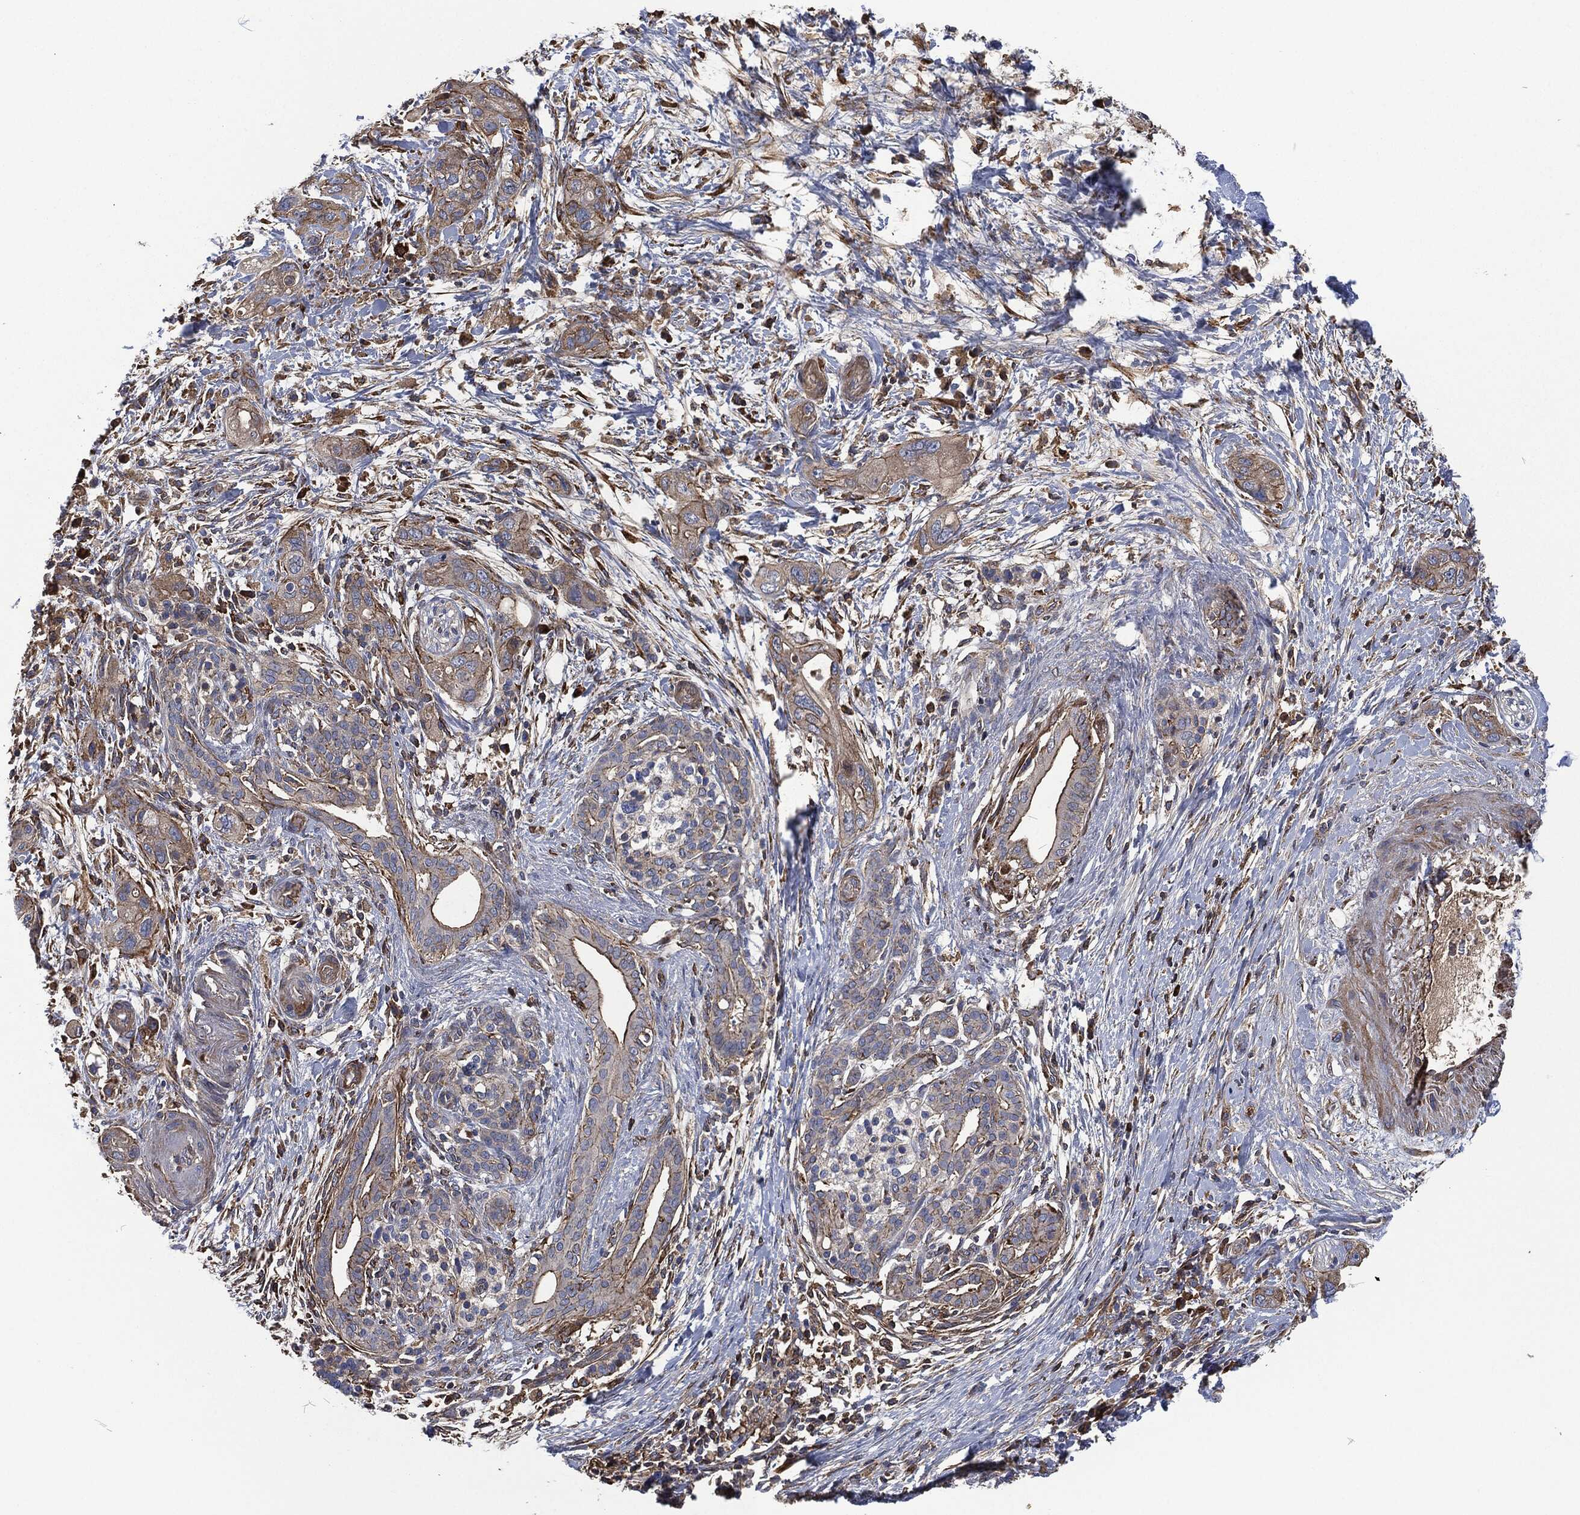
{"staining": {"intensity": "strong", "quantity": "25%-75%", "location": "cytoplasmic/membranous"}, "tissue": "pancreatic cancer", "cell_type": "Tumor cells", "image_type": "cancer", "snomed": [{"axis": "morphology", "description": "Adenocarcinoma, NOS"}, {"axis": "topography", "description": "Pancreas"}], "caption": "Immunohistochemistry (IHC) micrograph of pancreatic cancer stained for a protein (brown), which reveals high levels of strong cytoplasmic/membranous staining in approximately 25%-75% of tumor cells.", "gene": "LGALS9", "patient": {"sex": "male", "age": 44}}